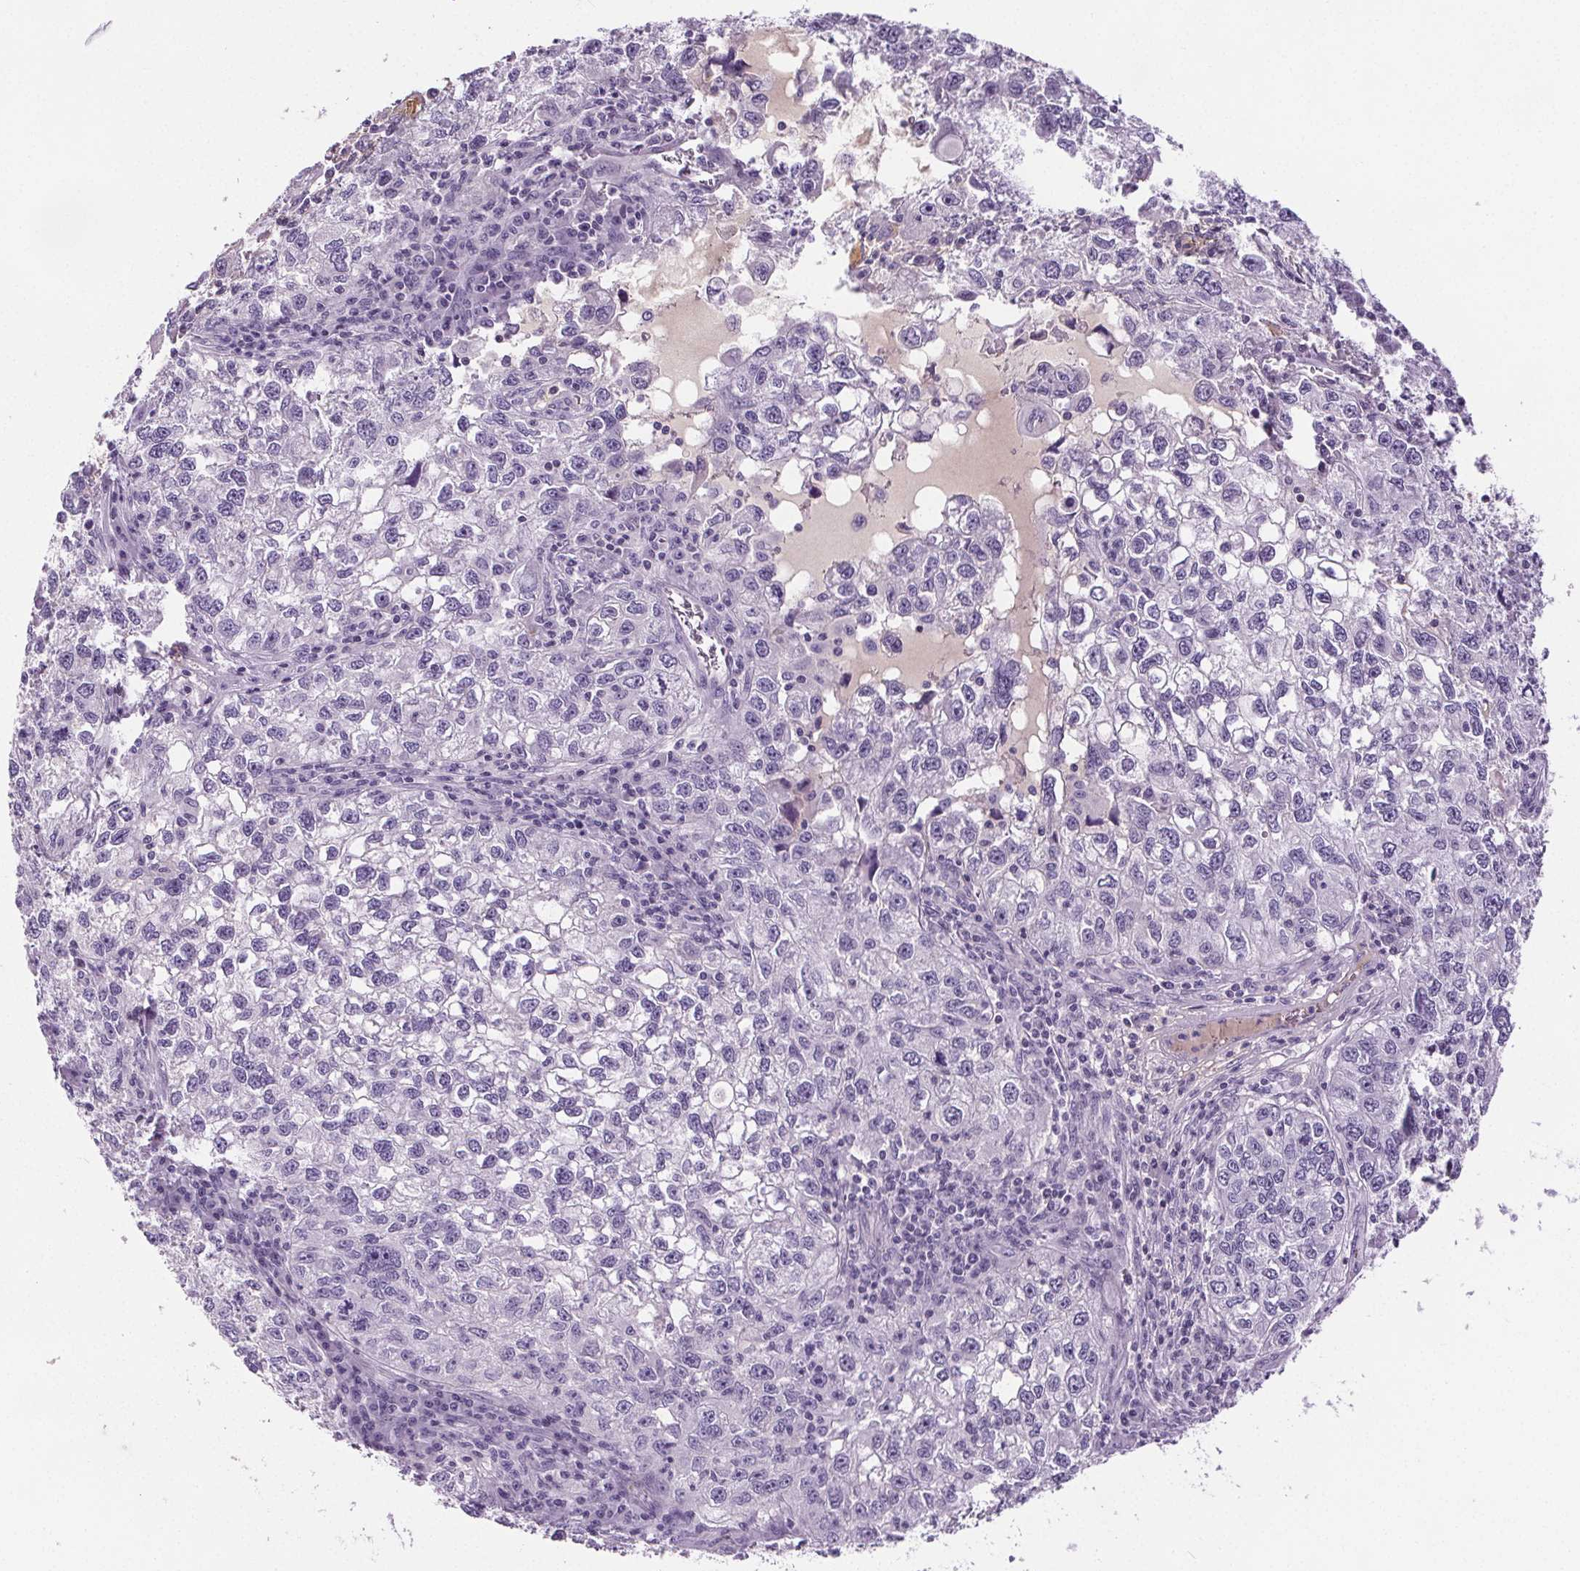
{"staining": {"intensity": "negative", "quantity": "none", "location": "none"}, "tissue": "cervical cancer", "cell_type": "Tumor cells", "image_type": "cancer", "snomed": [{"axis": "morphology", "description": "Squamous cell carcinoma, NOS"}, {"axis": "topography", "description": "Cervix"}], "caption": "An image of human cervical cancer is negative for staining in tumor cells.", "gene": "CD5L", "patient": {"sex": "female", "age": 55}}